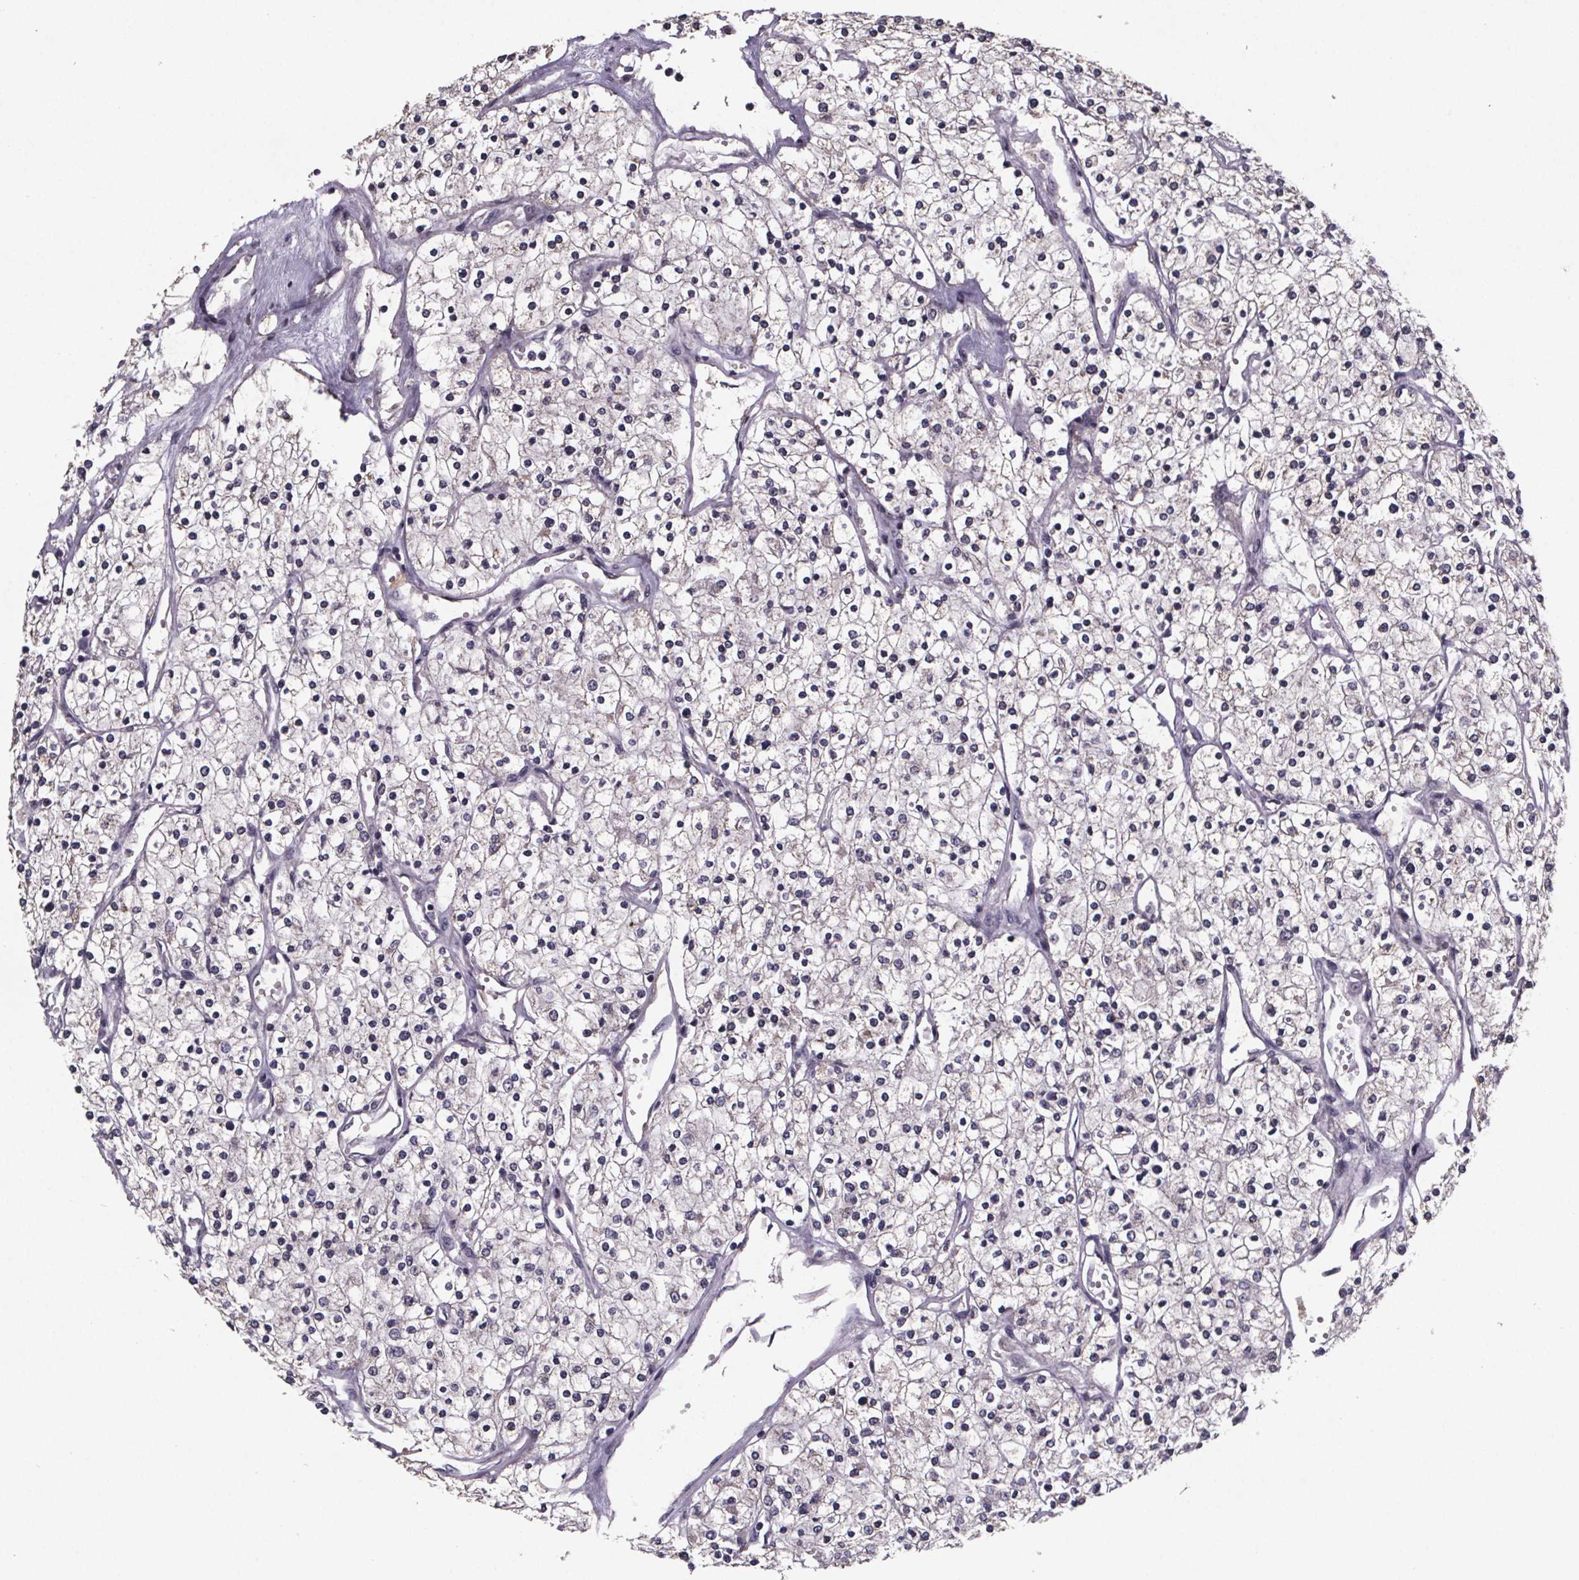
{"staining": {"intensity": "negative", "quantity": "none", "location": "none"}, "tissue": "renal cancer", "cell_type": "Tumor cells", "image_type": "cancer", "snomed": [{"axis": "morphology", "description": "Adenocarcinoma, NOS"}, {"axis": "topography", "description": "Kidney"}], "caption": "Renal cancer (adenocarcinoma) was stained to show a protein in brown. There is no significant staining in tumor cells. (Brightfield microscopy of DAB (3,3'-diaminobenzidine) IHC at high magnification).", "gene": "PALLD", "patient": {"sex": "male", "age": 80}}